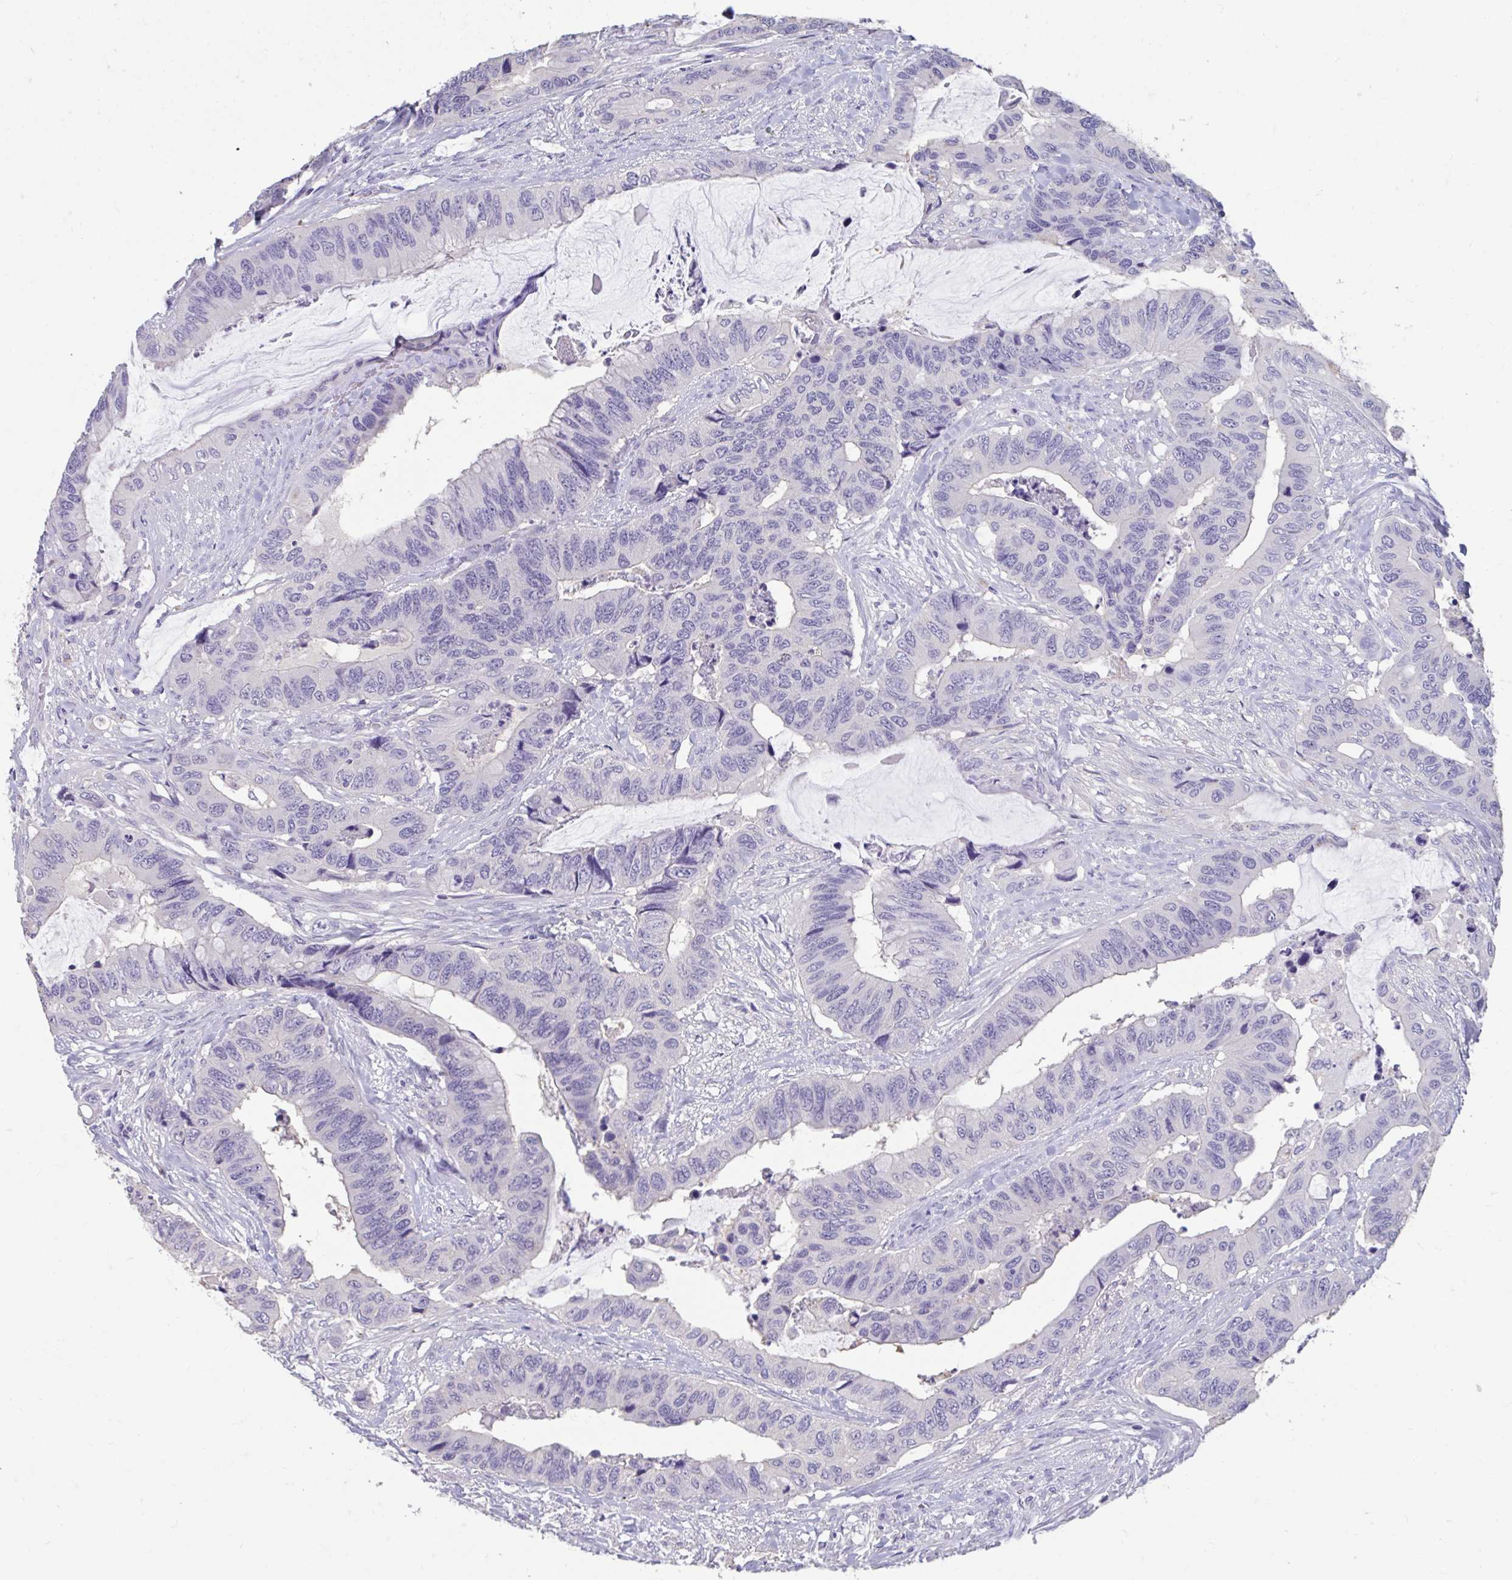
{"staining": {"intensity": "negative", "quantity": "none", "location": "none"}, "tissue": "colorectal cancer", "cell_type": "Tumor cells", "image_type": "cancer", "snomed": [{"axis": "morphology", "description": "Adenocarcinoma, NOS"}, {"axis": "topography", "description": "Rectum"}], "caption": "A photomicrograph of human colorectal cancer (adenocarcinoma) is negative for staining in tumor cells.", "gene": "GPR162", "patient": {"sex": "female", "age": 59}}